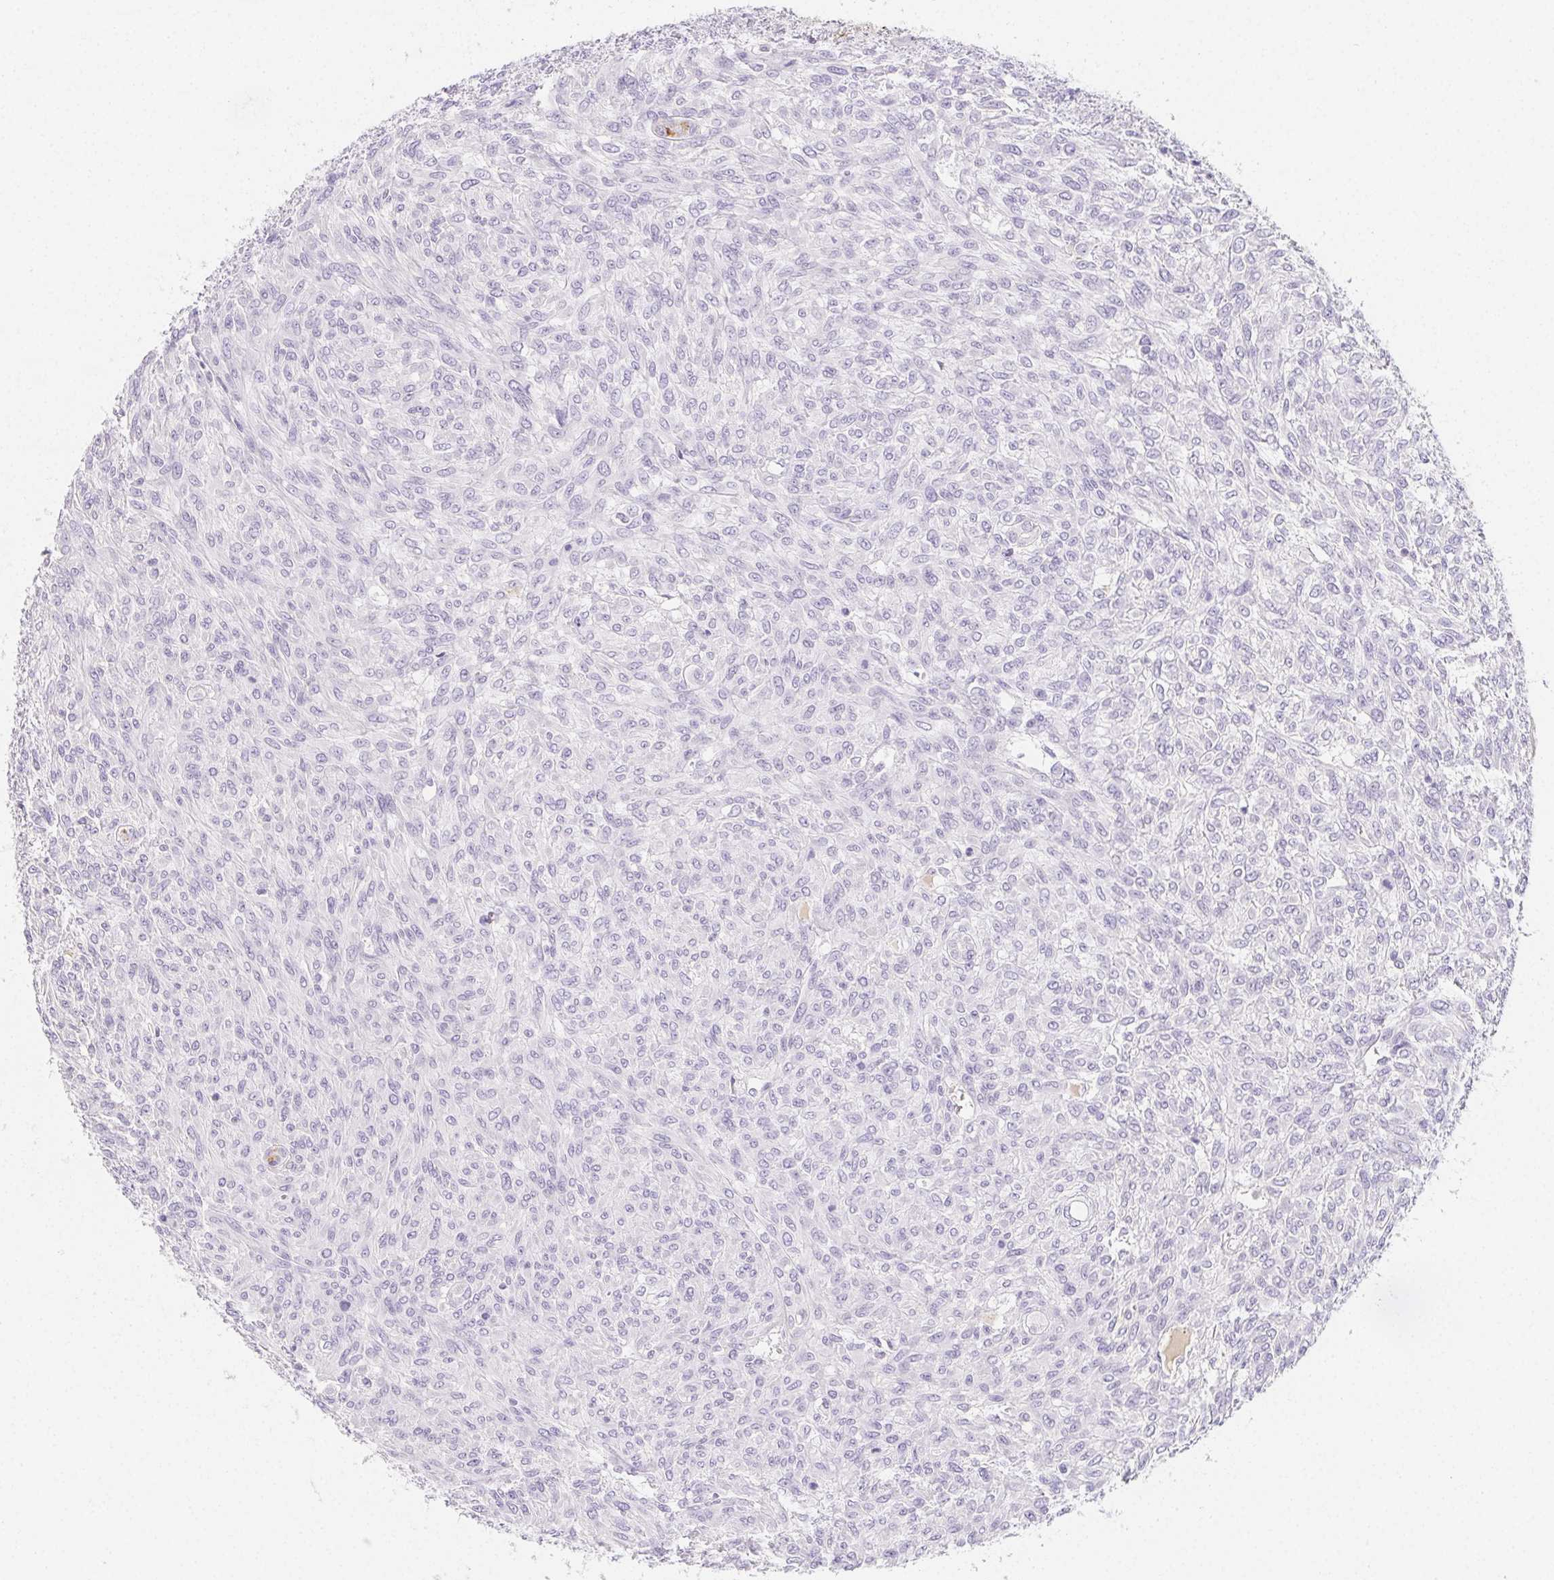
{"staining": {"intensity": "negative", "quantity": "none", "location": "none"}, "tissue": "renal cancer", "cell_type": "Tumor cells", "image_type": "cancer", "snomed": [{"axis": "morphology", "description": "Adenocarcinoma, NOS"}, {"axis": "topography", "description": "Kidney"}], "caption": "Tumor cells are negative for protein expression in human renal cancer (adenocarcinoma).", "gene": "ITIH2", "patient": {"sex": "male", "age": 58}}